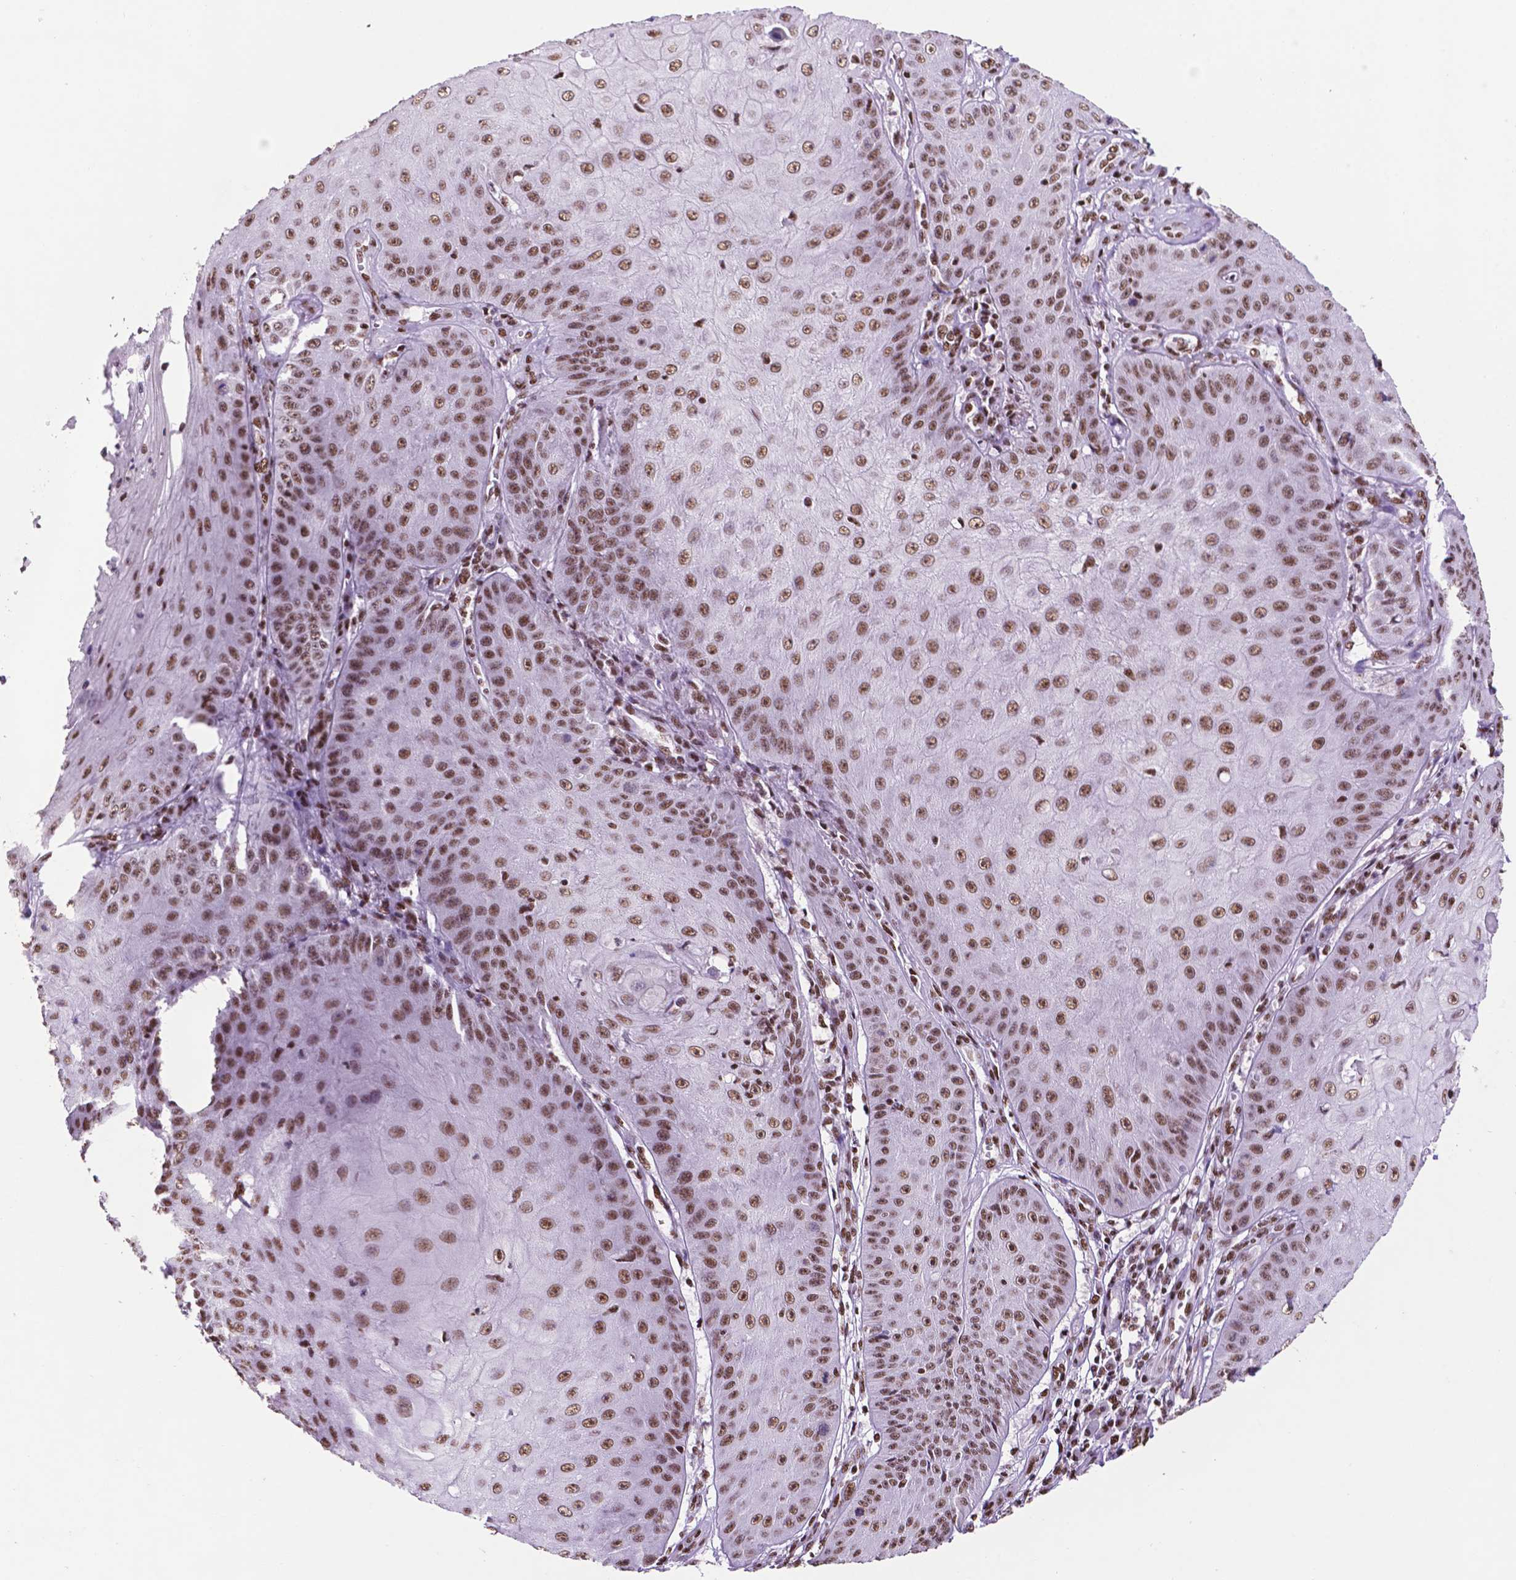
{"staining": {"intensity": "moderate", "quantity": ">75%", "location": "nuclear"}, "tissue": "skin cancer", "cell_type": "Tumor cells", "image_type": "cancer", "snomed": [{"axis": "morphology", "description": "Squamous cell carcinoma, NOS"}, {"axis": "topography", "description": "Skin"}], "caption": "Skin cancer was stained to show a protein in brown. There is medium levels of moderate nuclear expression in about >75% of tumor cells. The protein is stained brown, and the nuclei are stained in blue (DAB IHC with brightfield microscopy, high magnification).", "gene": "CCAR2", "patient": {"sex": "male", "age": 70}}